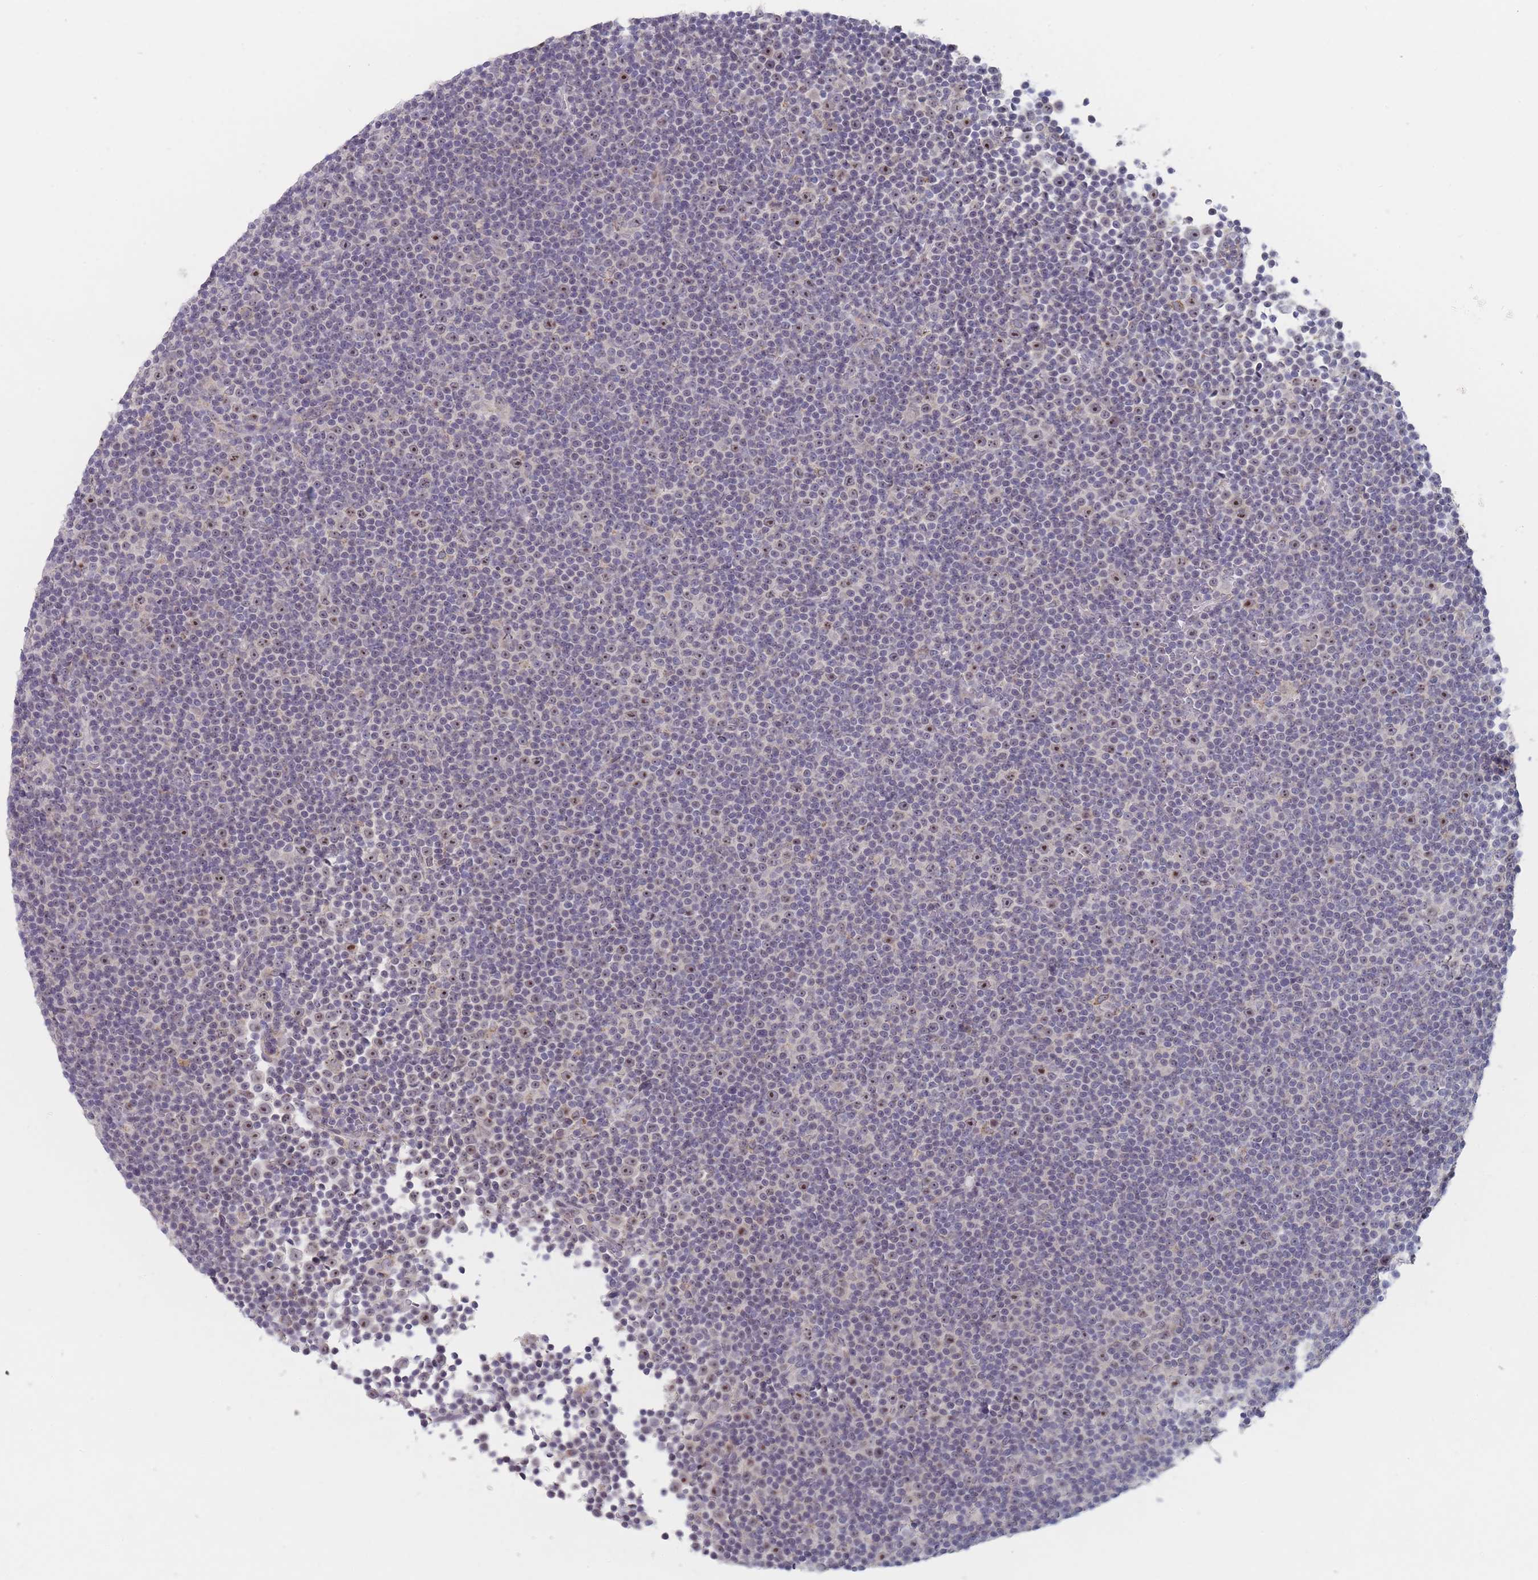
{"staining": {"intensity": "moderate", "quantity": "<25%", "location": "nuclear"}, "tissue": "lymphoma", "cell_type": "Tumor cells", "image_type": "cancer", "snomed": [{"axis": "morphology", "description": "Malignant lymphoma, non-Hodgkin's type, Low grade"}, {"axis": "topography", "description": "Lymph node"}], "caption": "Lymphoma tissue reveals moderate nuclear expression in about <25% of tumor cells, visualized by immunohistochemistry.", "gene": "RNF8", "patient": {"sex": "female", "age": 67}}